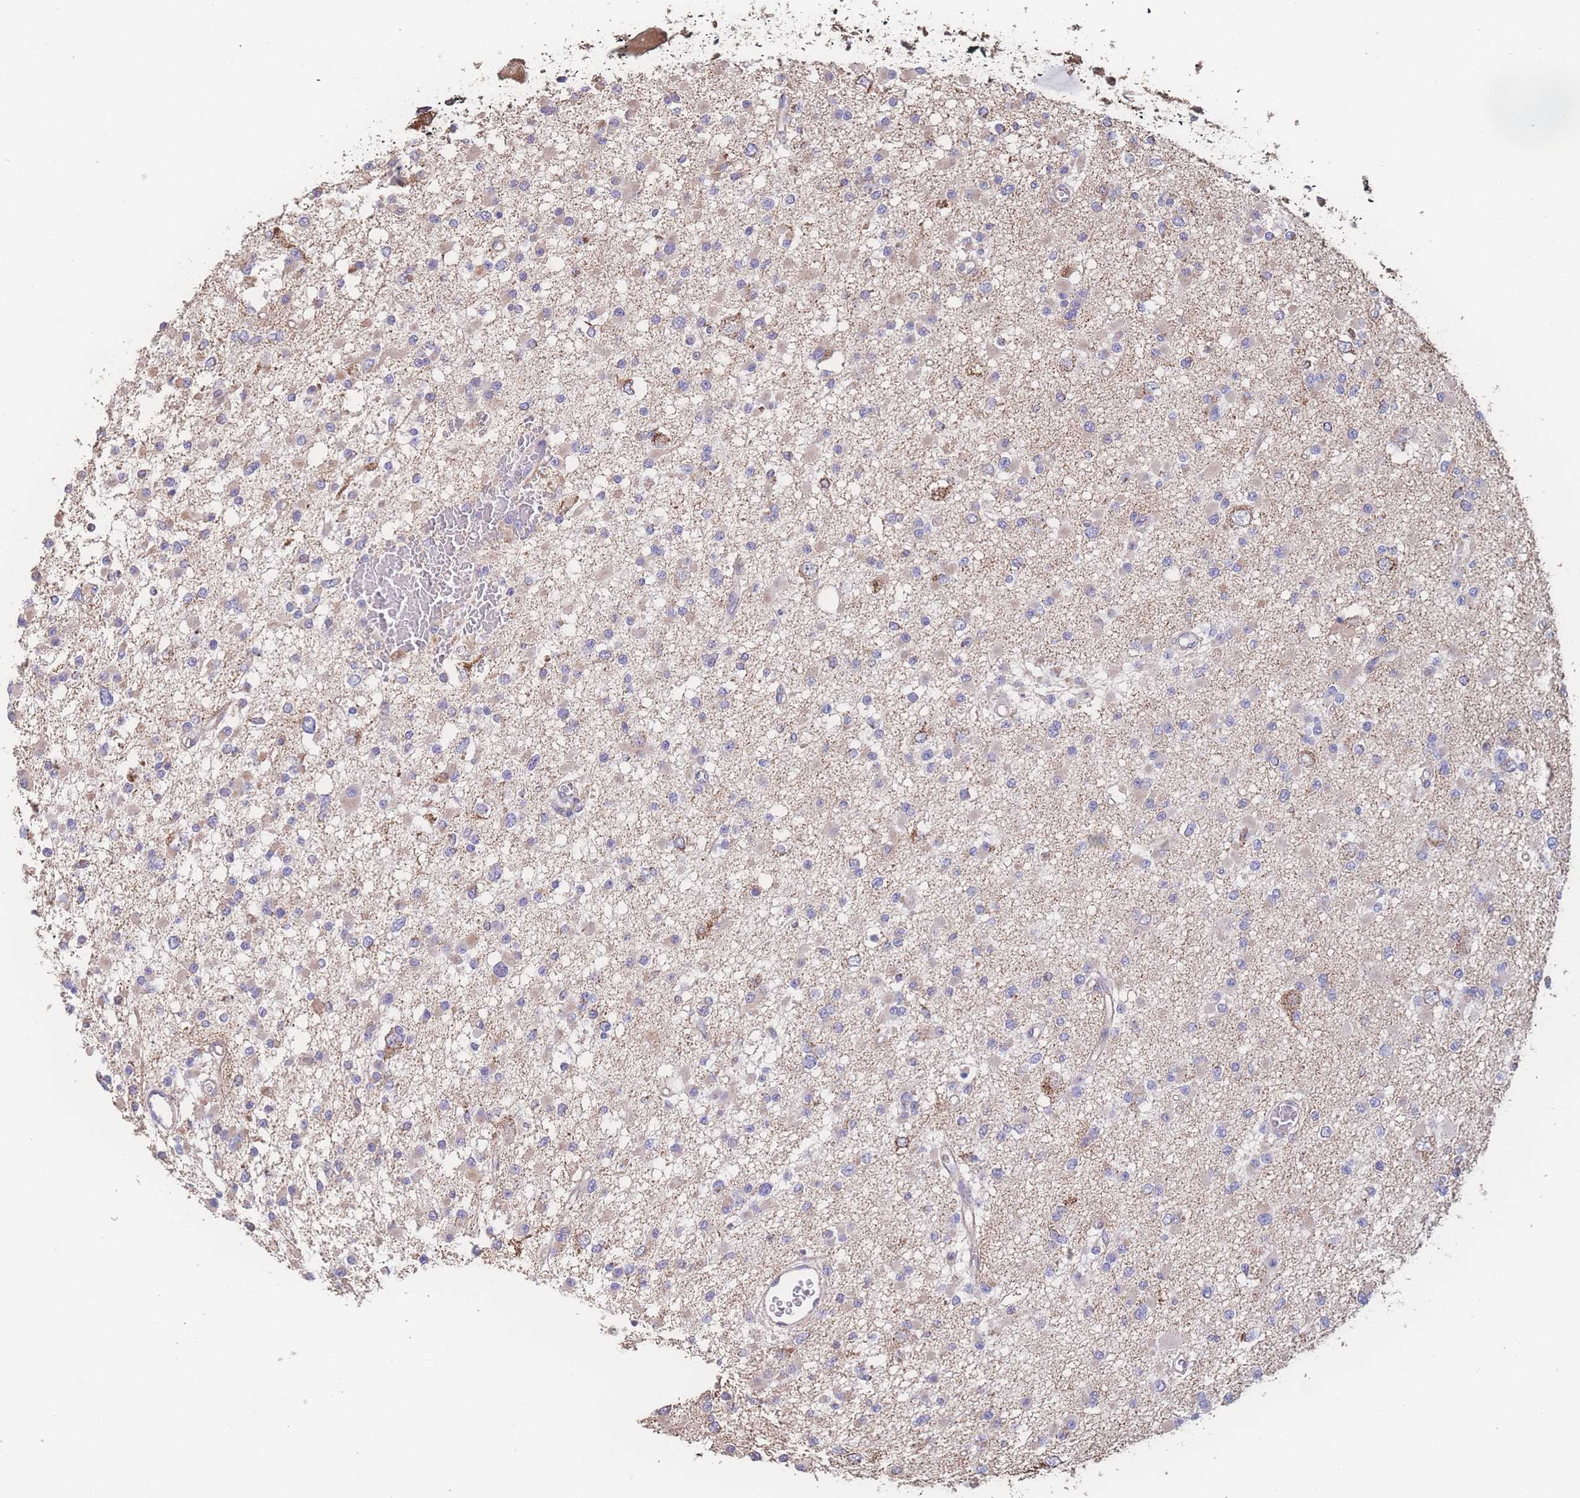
{"staining": {"intensity": "moderate", "quantity": "<25%", "location": "cytoplasmic/membranous"}, "tissue": "glioma", "cell_type": "Tumor cells", "image_type": "cancer", "snomed": [{"axis": "morphology", "description": "Glioma, malignant, Low grade"}, {"axis": "topography", "description": "Brain"}], "caption": "This is an image of IHC staining of glioma, which shows moderate staining in the cytoplasmic/membranous of tumor cells.", "gene": "SGSM3", "patient": {"sex": "female", "age": 22}}